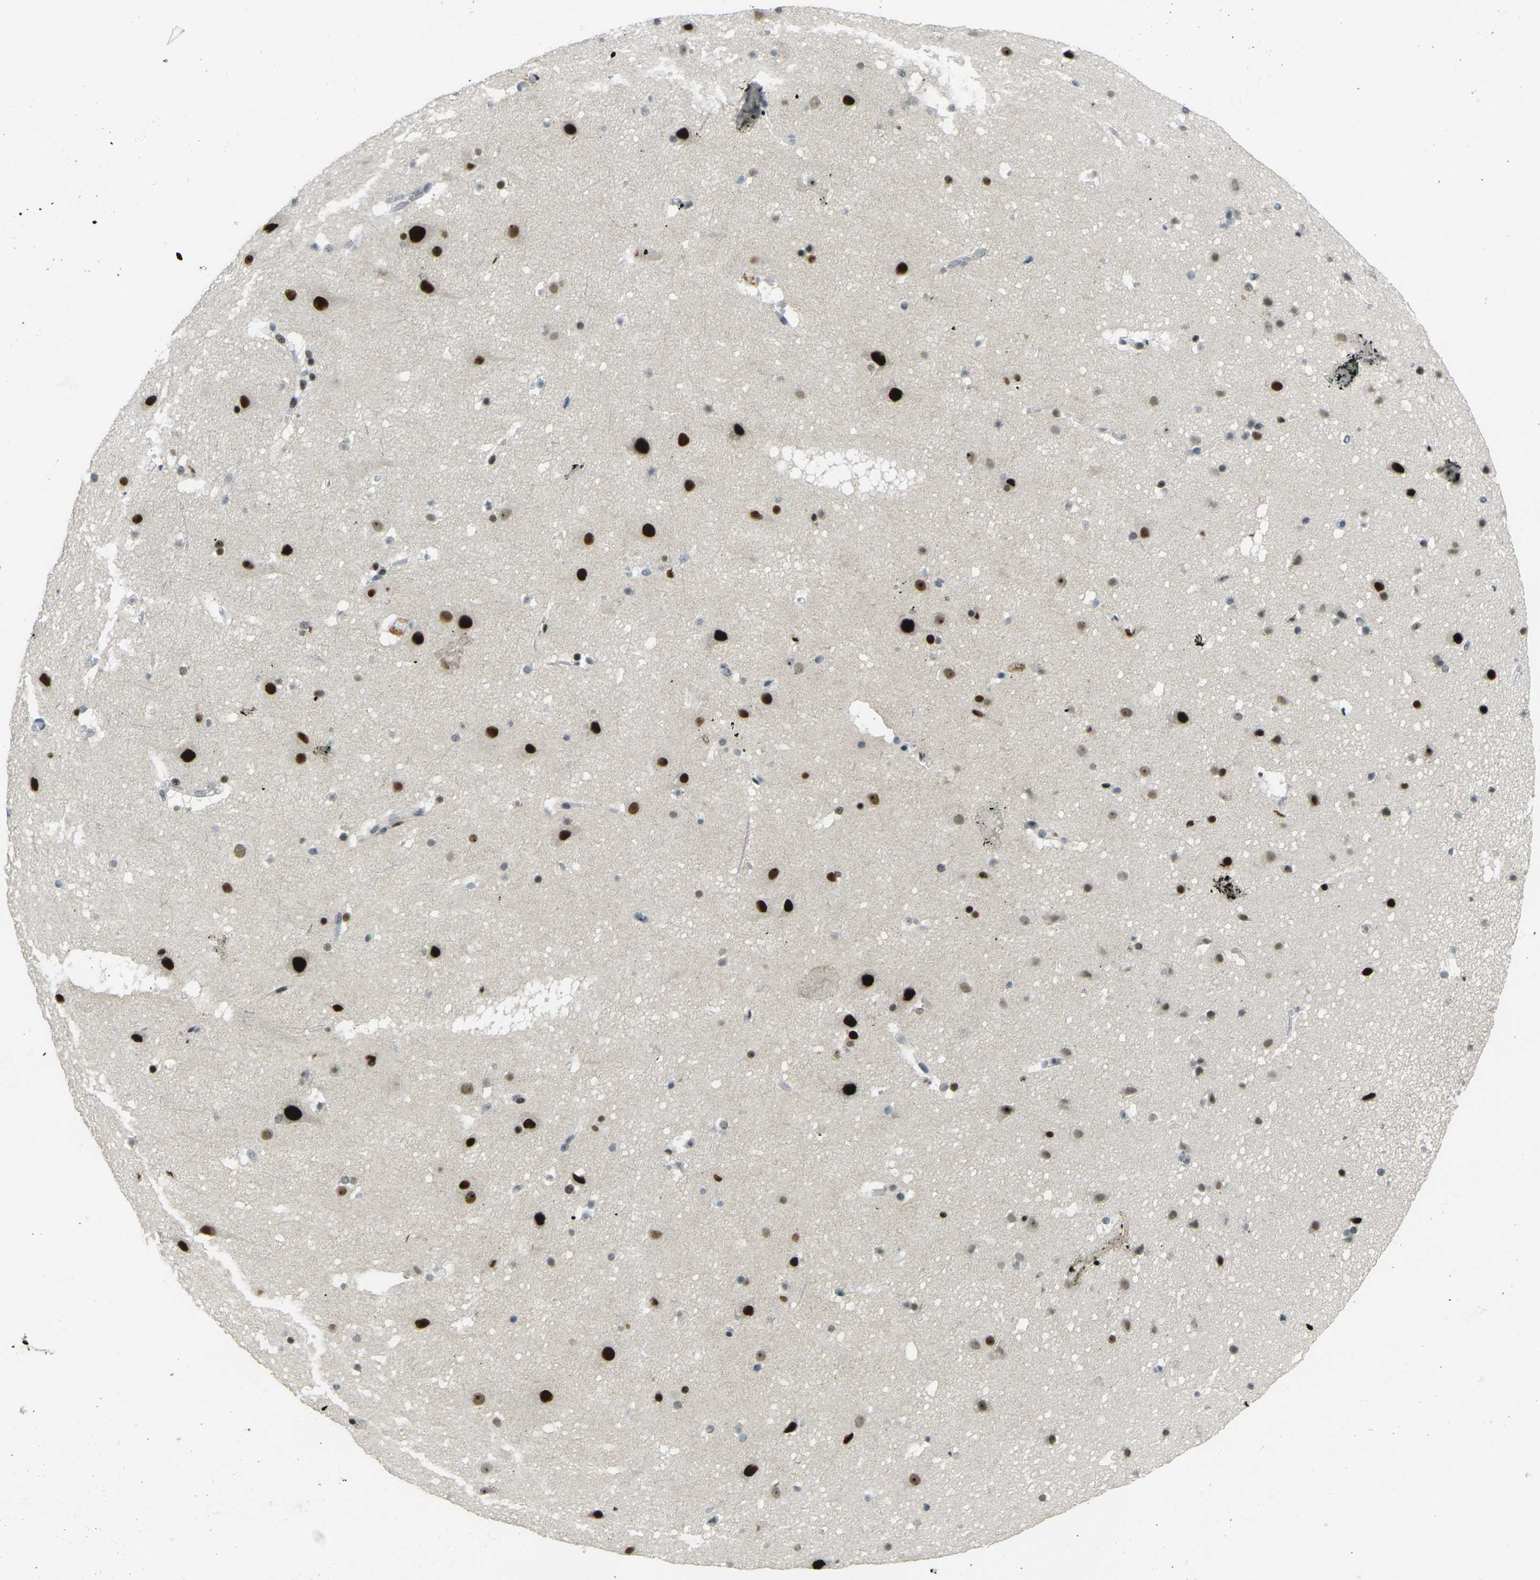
{"staining": {"intensity": "negative", "quantity": "none", "location": "none"}, "tissue": "cerebral cortex", "cell_type": "Endothelial cells", "image_type": "normal", "snomed": [{"axis": "morphology", "description": "Normal tissue, NOS"}, {"axis": "topography", "description": "Cerebral cortex"}], "caption": "An immunohistochemistry (IHC) histopathology image of unremarkable cerebral cortex is shown. There is no staining in endothelial cells of cerebral cortex.", "gene": "UBE2C", "patient": {"sex": "male", "age": 45}}